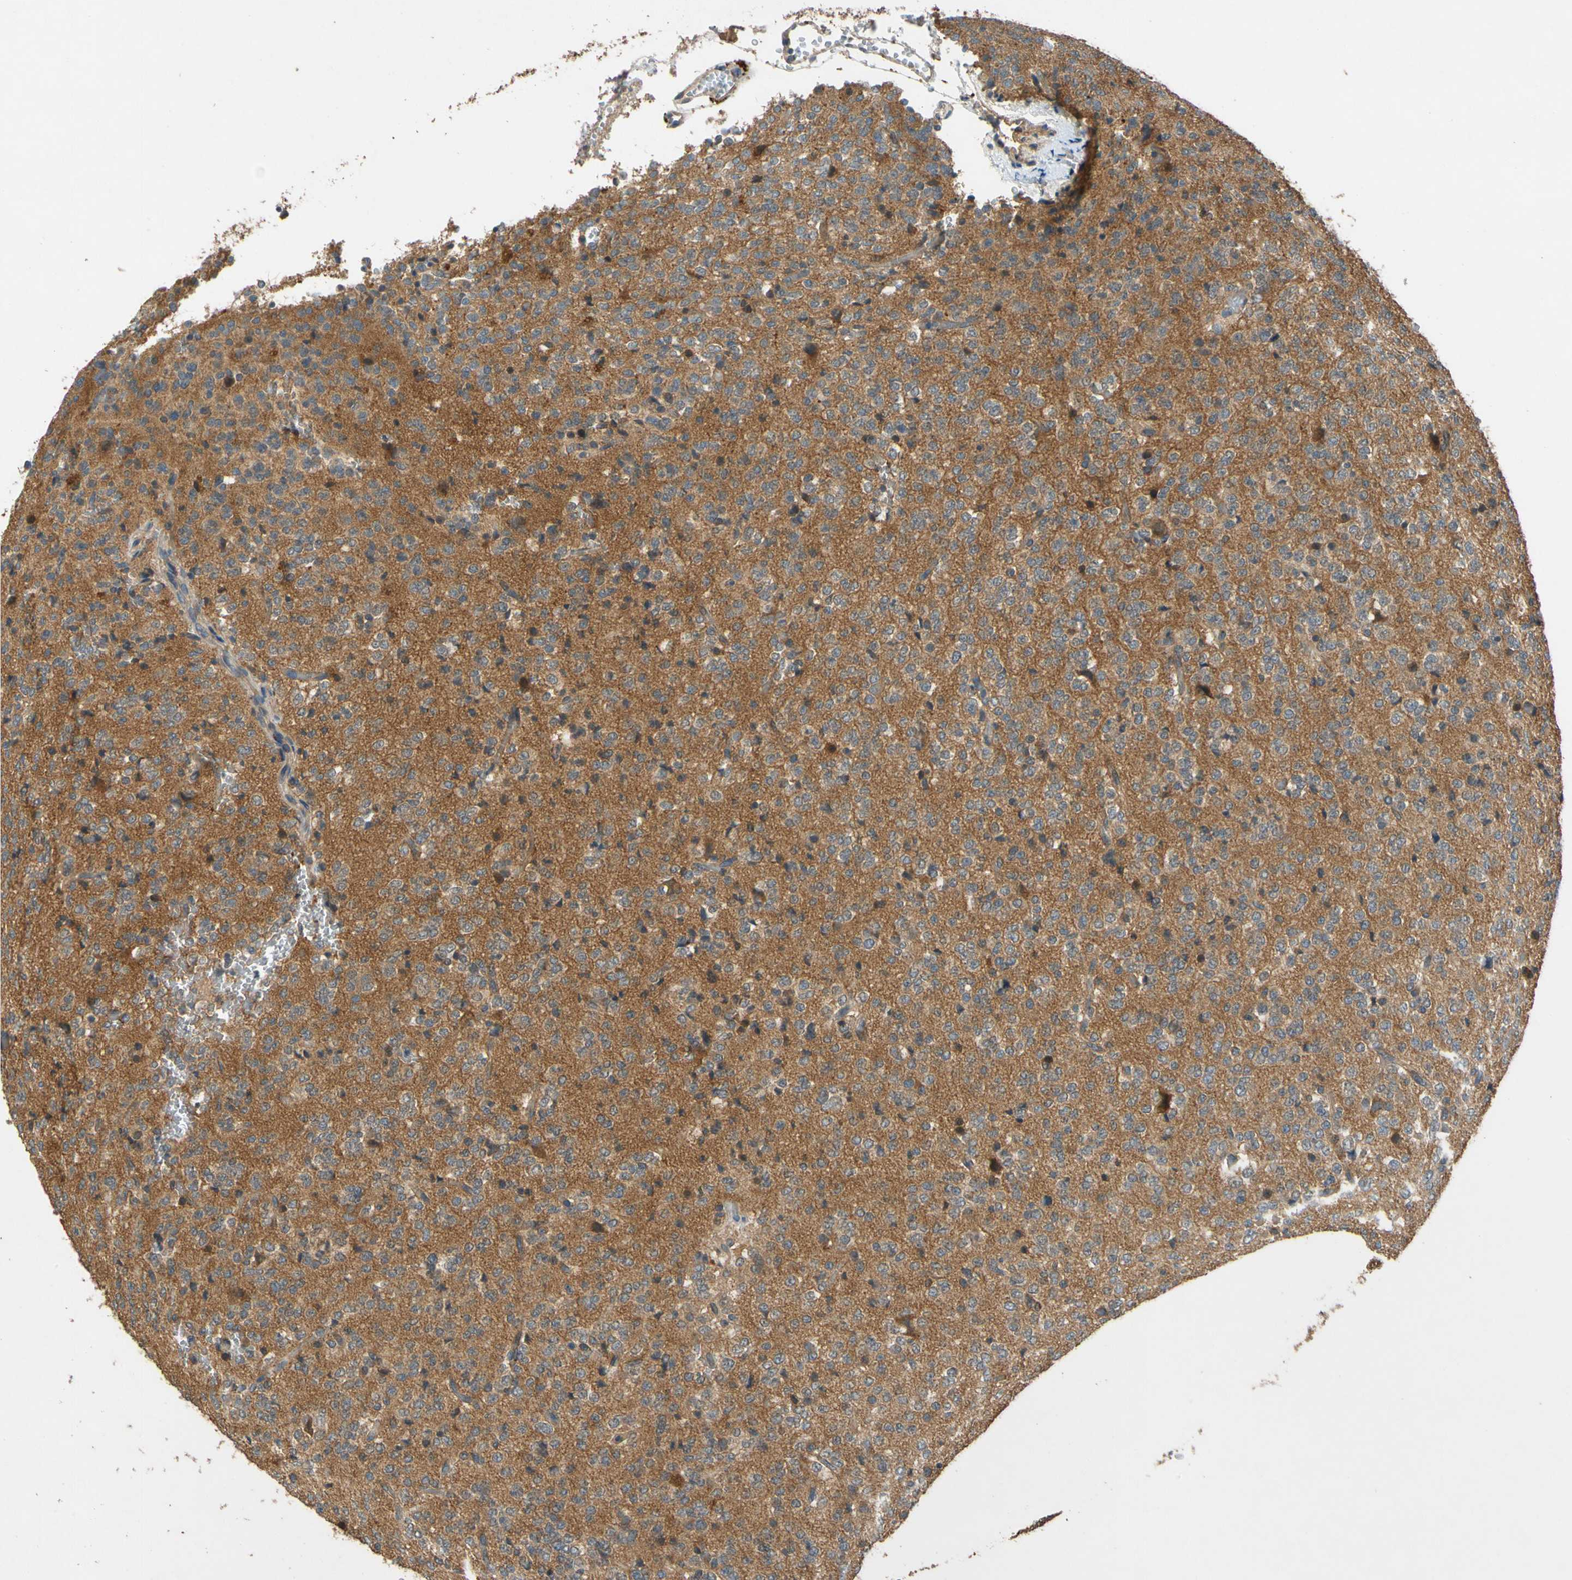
{"staining": {"intensity": "strong", "quantity": ">75%", "location": "cytoplasmic/membranous"}, "tissue": "glioma", "cell_type": "Tumor cells", "image_type": "cancer", "snomed": [{"axis": "morphology", "description": "Glioma, malignant, Low grade"}, {"axis": "topography", "description": "Brain"}], "caption": "Immunohistochemistry (IHC) micrograph of human glioma stained for a protein (brown), which demonstrates high levels of strong cytoplasmic/membranous positivity in about >75% of tumor cells.", "gene": "USP46", "patient": {"sex": "male", "age": 38}}